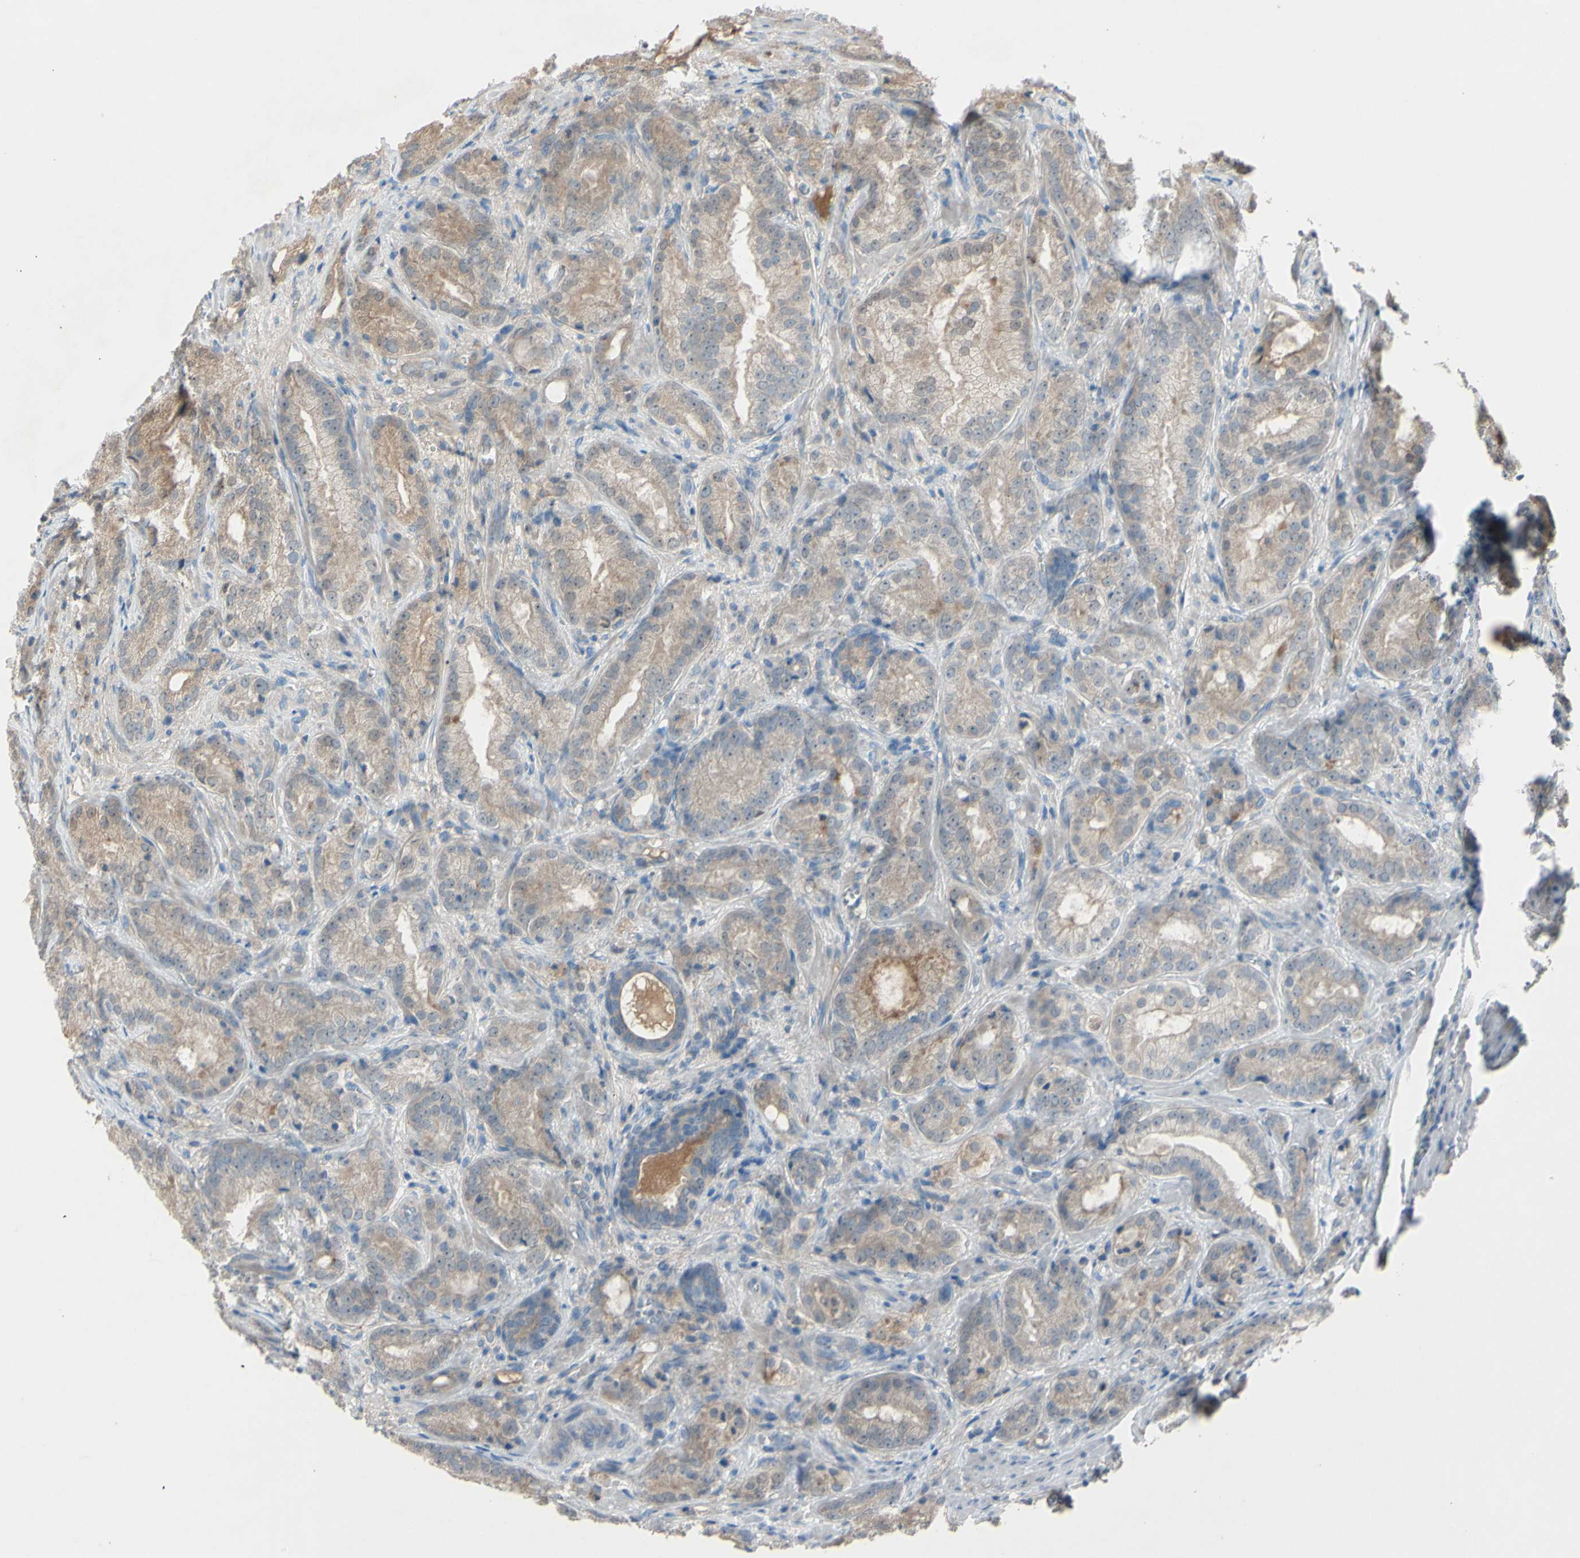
{"staining": {"intensity": "moderate", "quantity": ">75%", "location": "cytoplasmic/membranous"}, "tissue": "prostate cancer", "cell_type": "Tumor cells", "image_type": "cancer", "snomed": [{"axis": "morphology", "description": "Adenocarcinoma, High grade"}, {"axis": "topography", "description": "Prostate"}], "caption": "The photomicrograph exhibits immunohistochemical staining of prostate cancer (adenocarcinoma (high-grade)). There is moderate cytoplasmic/membranous staining is seen in about >75% of tumor cells. (Stains: DAB in brown, nuclei in blue, Microscopy: brightfield microscopy at high magnification).", "gene": "ATRN", "patient": {"sex": "male", "age": 64}}